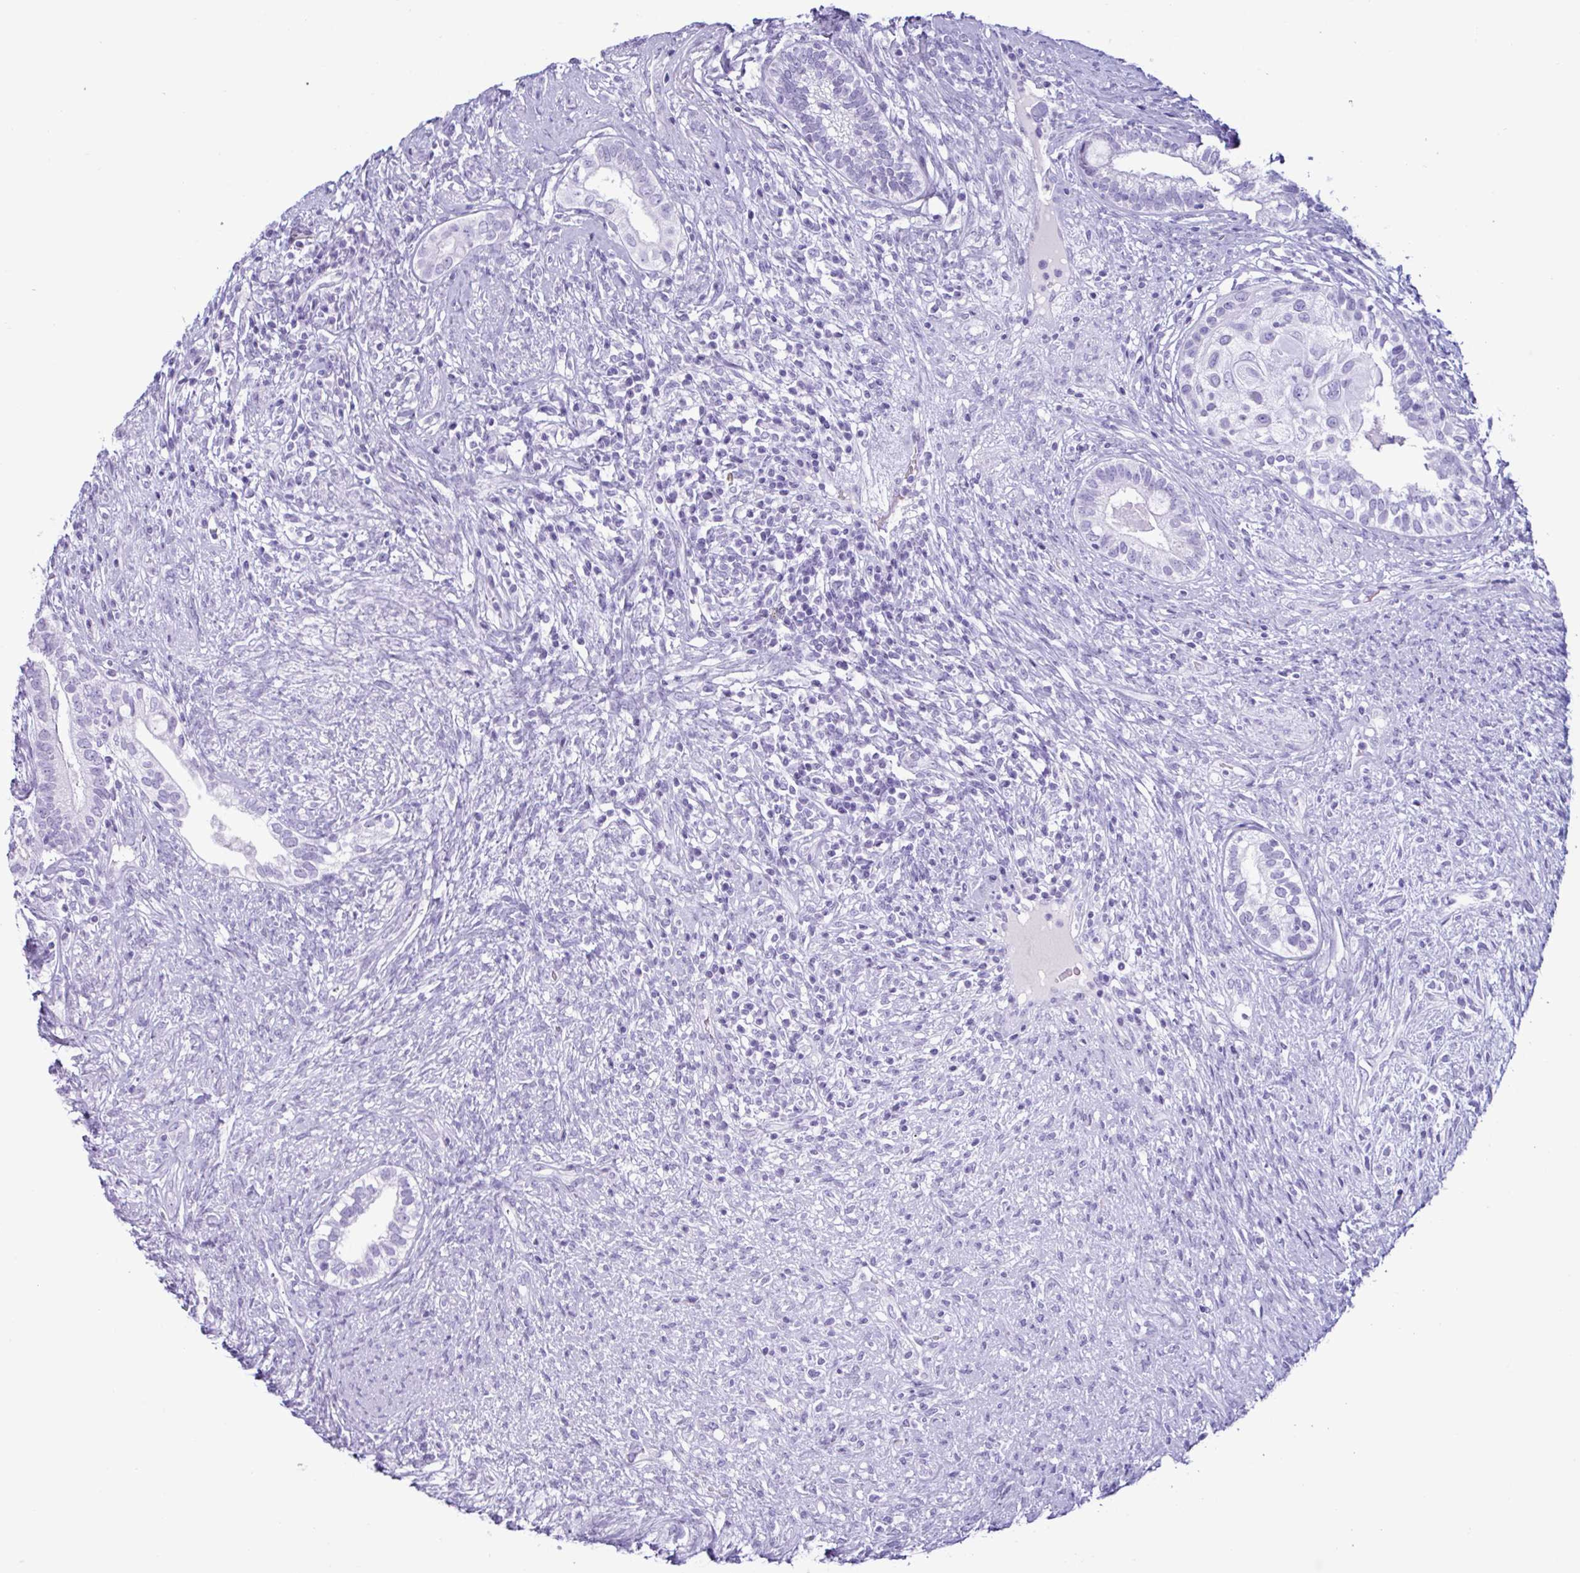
{"staining": {"intensity": "negative", "quantity": "none", "location": "none"}, "tissue": "testis cancer", "cell_type": "Tumor cells", "image_type": "cancer", "snomed": [{"axis": "morphology", "description": "Seminoma, NOS"}, {"axis": "morphology", "description": "Carcinoma, Embryonal, NOS"}, {"axis": "topography", "description": "Testis"}], "caption": "A high-resolution photomicrograph shows immunohistochemistry staining of testis seminoma, which shows no significant positivity in tumor cells.", "gene": "MRGPRG", "patient": {"sex": "male", "age": 41}}